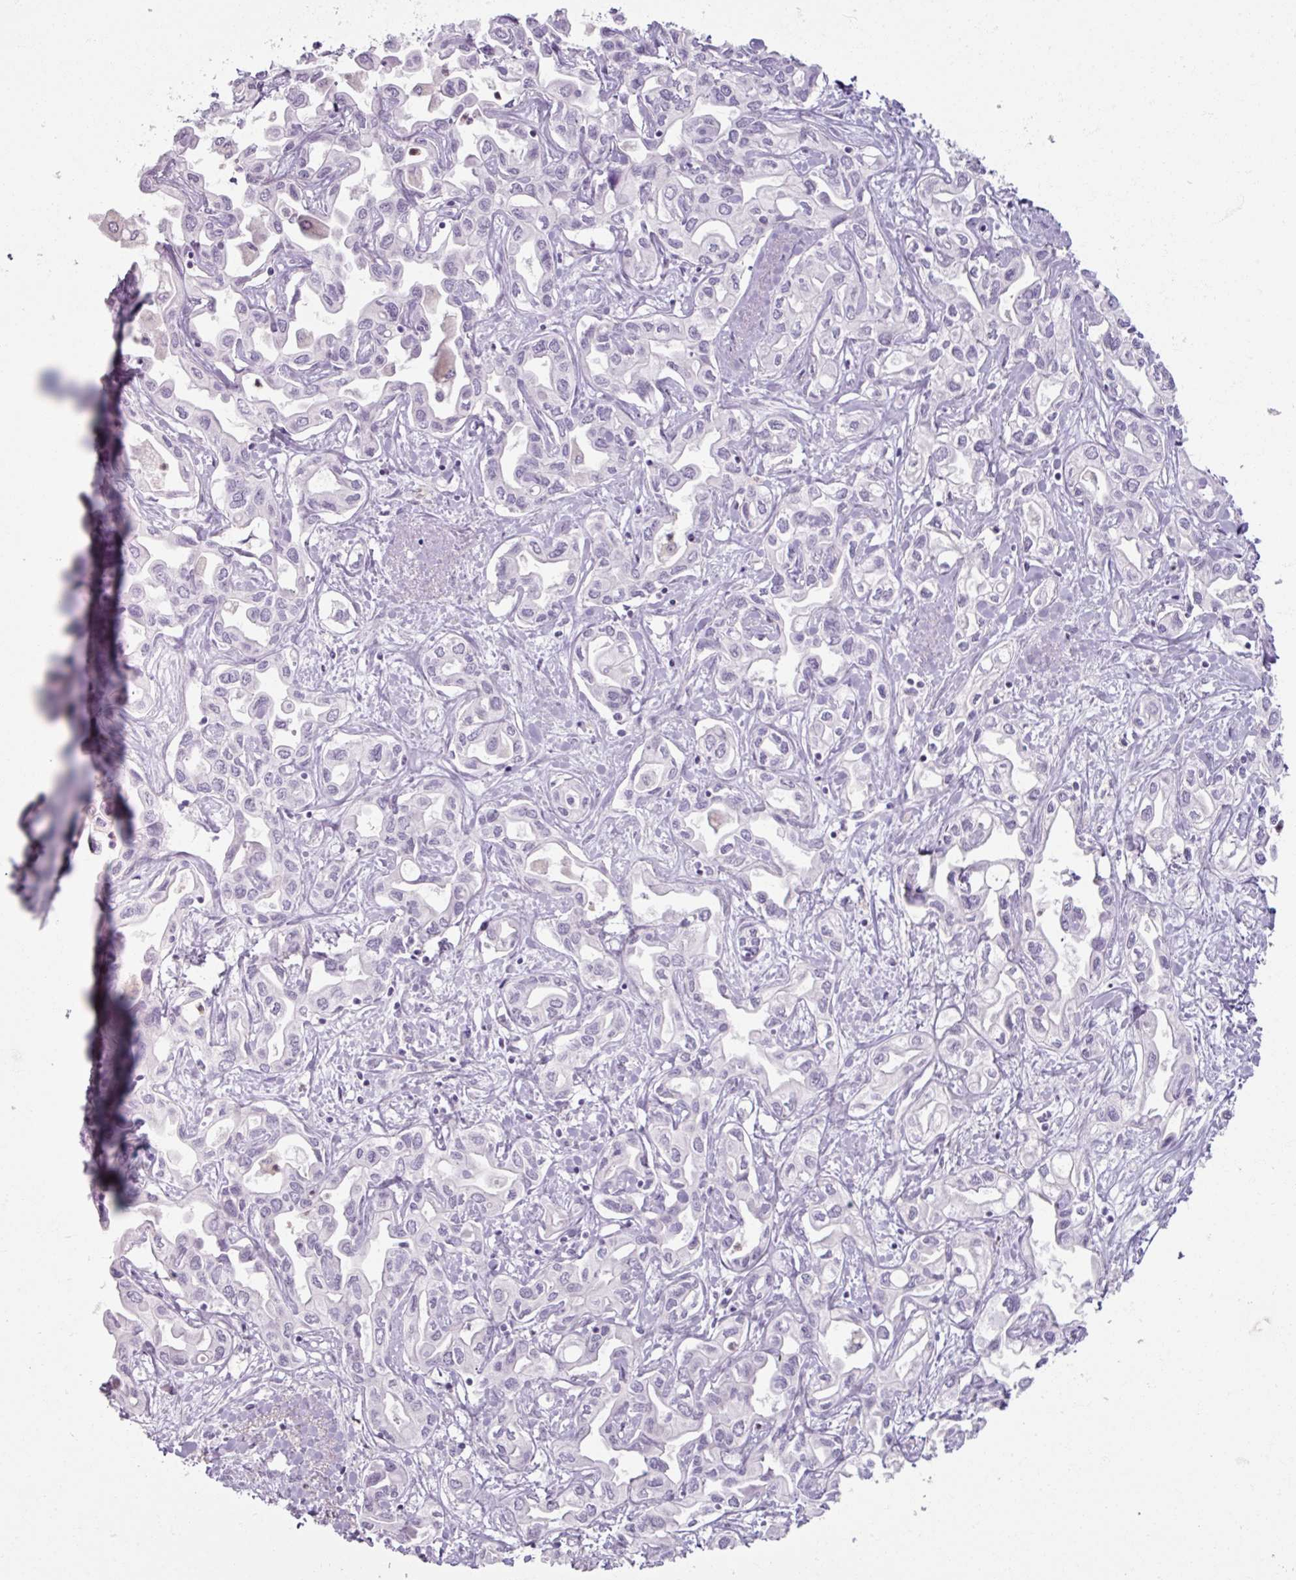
{"staining": {"intensity": "negative", "quantity": "none", "location": "none"}, "tissue": "liver cancer", "cell_type": "Tumor cells", "image_type": "cancer", "snomed": [{"axis": "morphology", "description": "Cholangiocarcinoma"}, {"axis": "topography", "description": "Liver"}], "caption": "IHC photomicrograph of neoplastic tissue: cholangiocarcinoma (liver) stained with DAB reveals no significant protein expression in tumor cells.", "gene": "ARG1", "patient": {"sex": "female", "age": 64}}